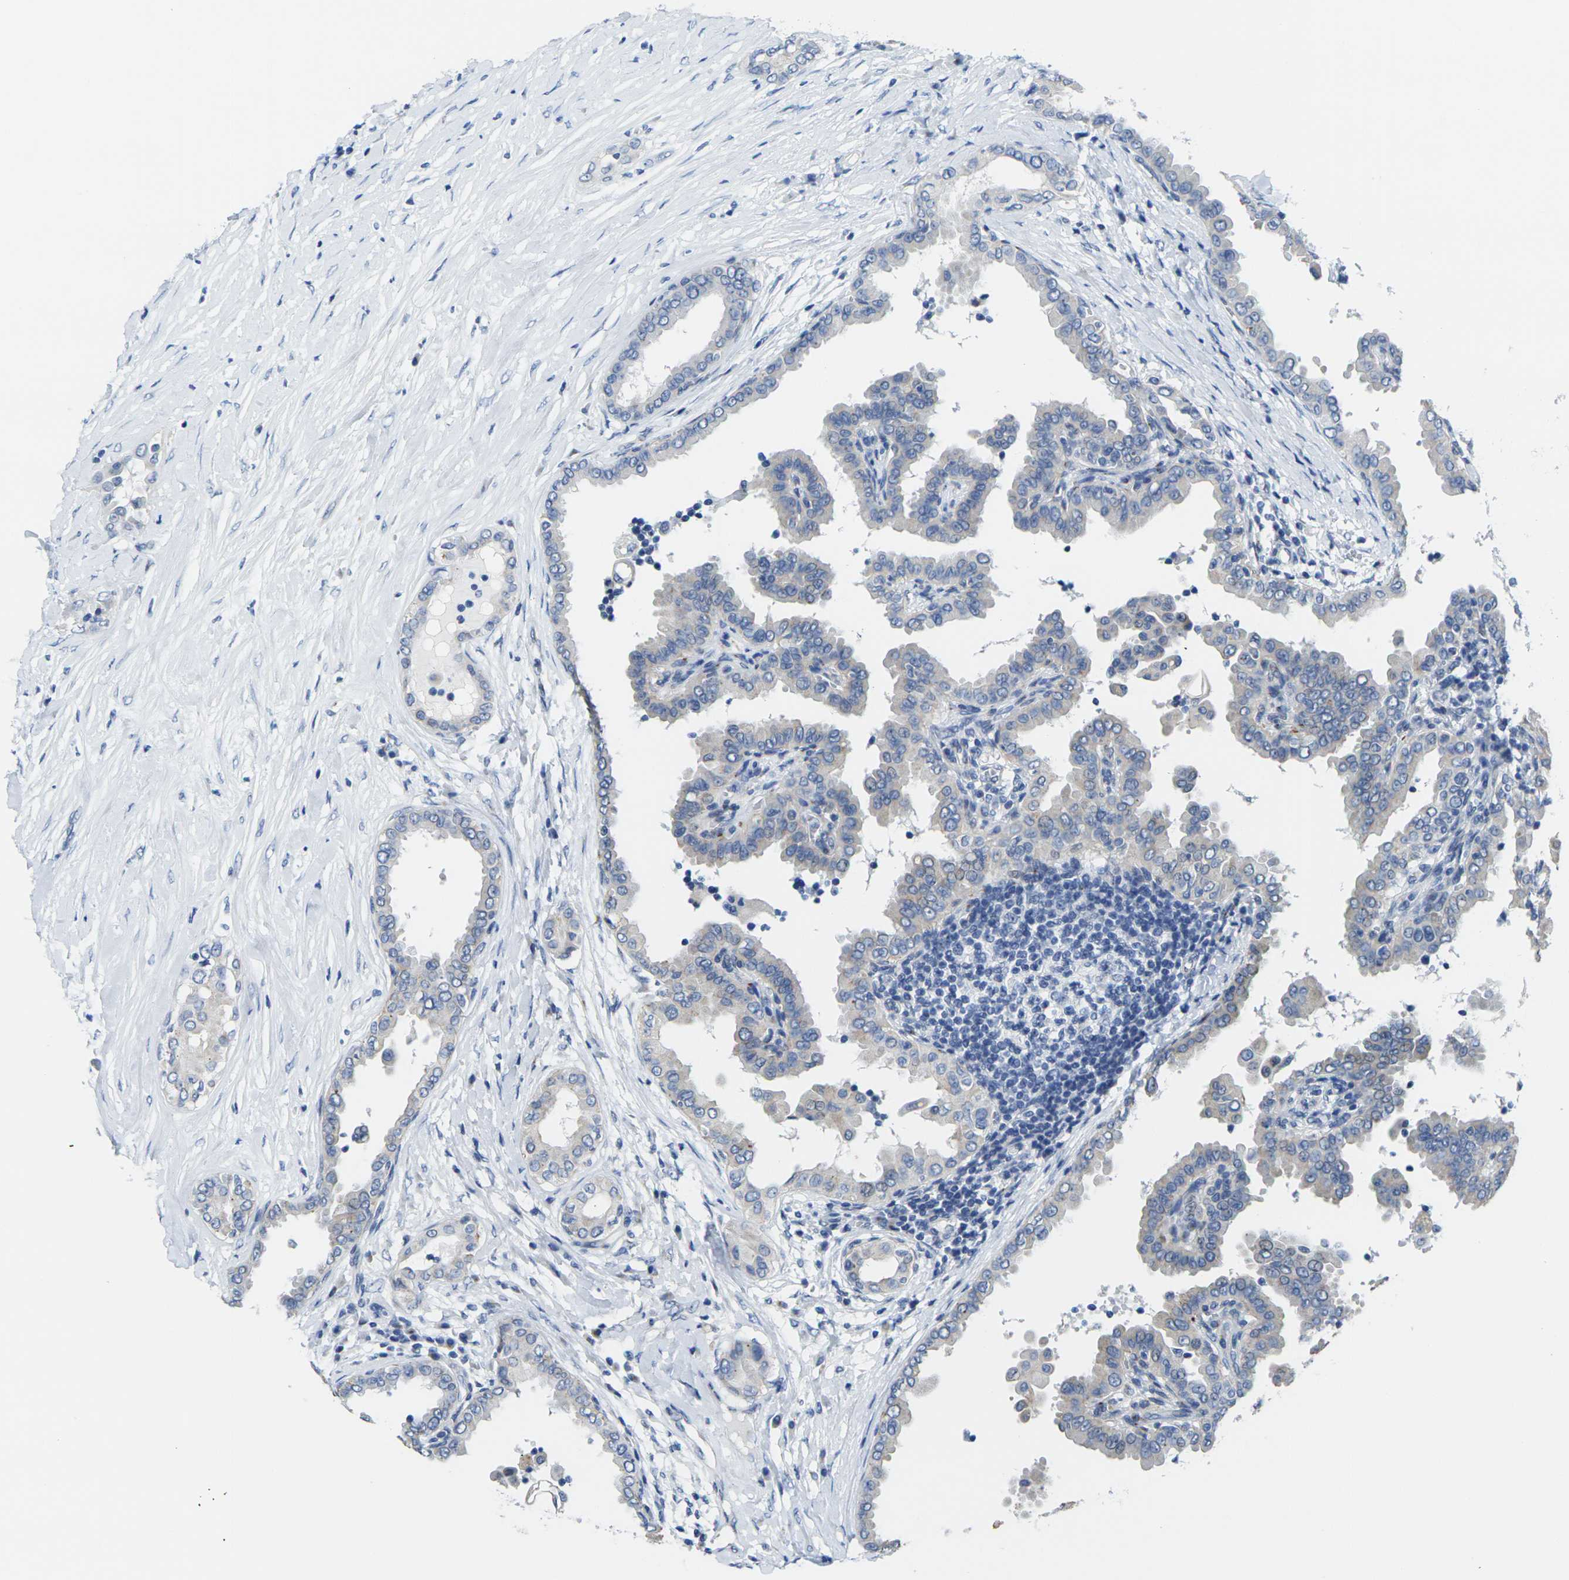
{"staining": {"intensity": "negative", "quantity": "none", "location": "none"}, "tissue": "thyroid cancer", "cell_type": "Tumor cells", "image_type": "cancer", "snomed": [{"axis": "morphology", "description": "Papillary adenocarcinoma, NOS"}, {"axis": "topography", "description": "Thyroid gland"}], "caption": "This is an IHC image of human thyroid cancer. There is no expression in tumor cells.", "gene": "CRK", "patient": {"sex": "male", "age": 33}}